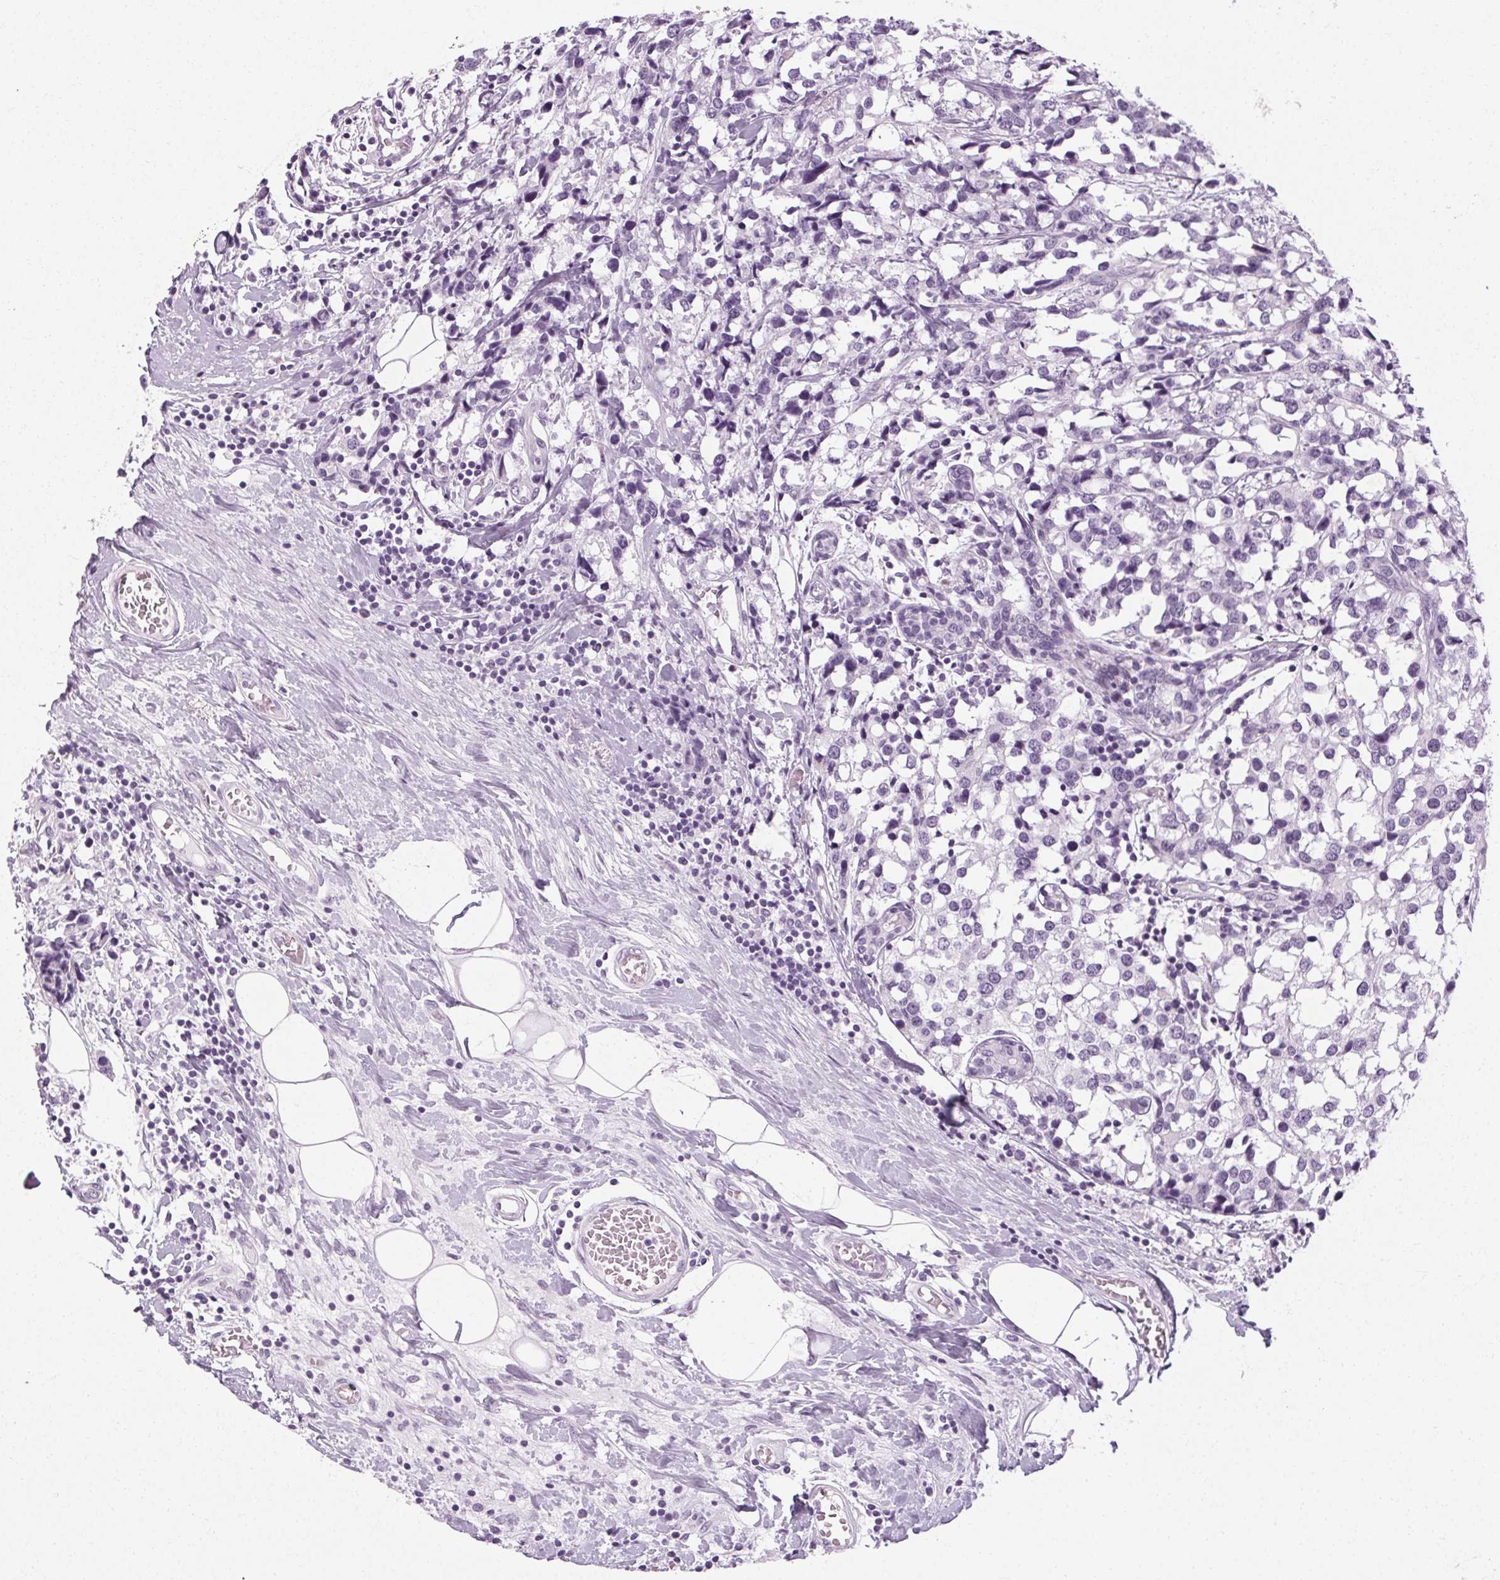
{"staining": {"intensity": "negative", "quantity": "none", "location": "none"}, "tissue": "breast cancer", "cell_type": "Tumor cells", "image_type": "cancer", "snomed": [{"axis": "morphology", "description": "Lobular carcinoma"}, {"axis": "topography", "description": "Breast"}], "caption": "An image of human breast cancer is negative for staining in tumor cells.", "gene": "POMC", "patient": {"sex": "female", "age": 59}}